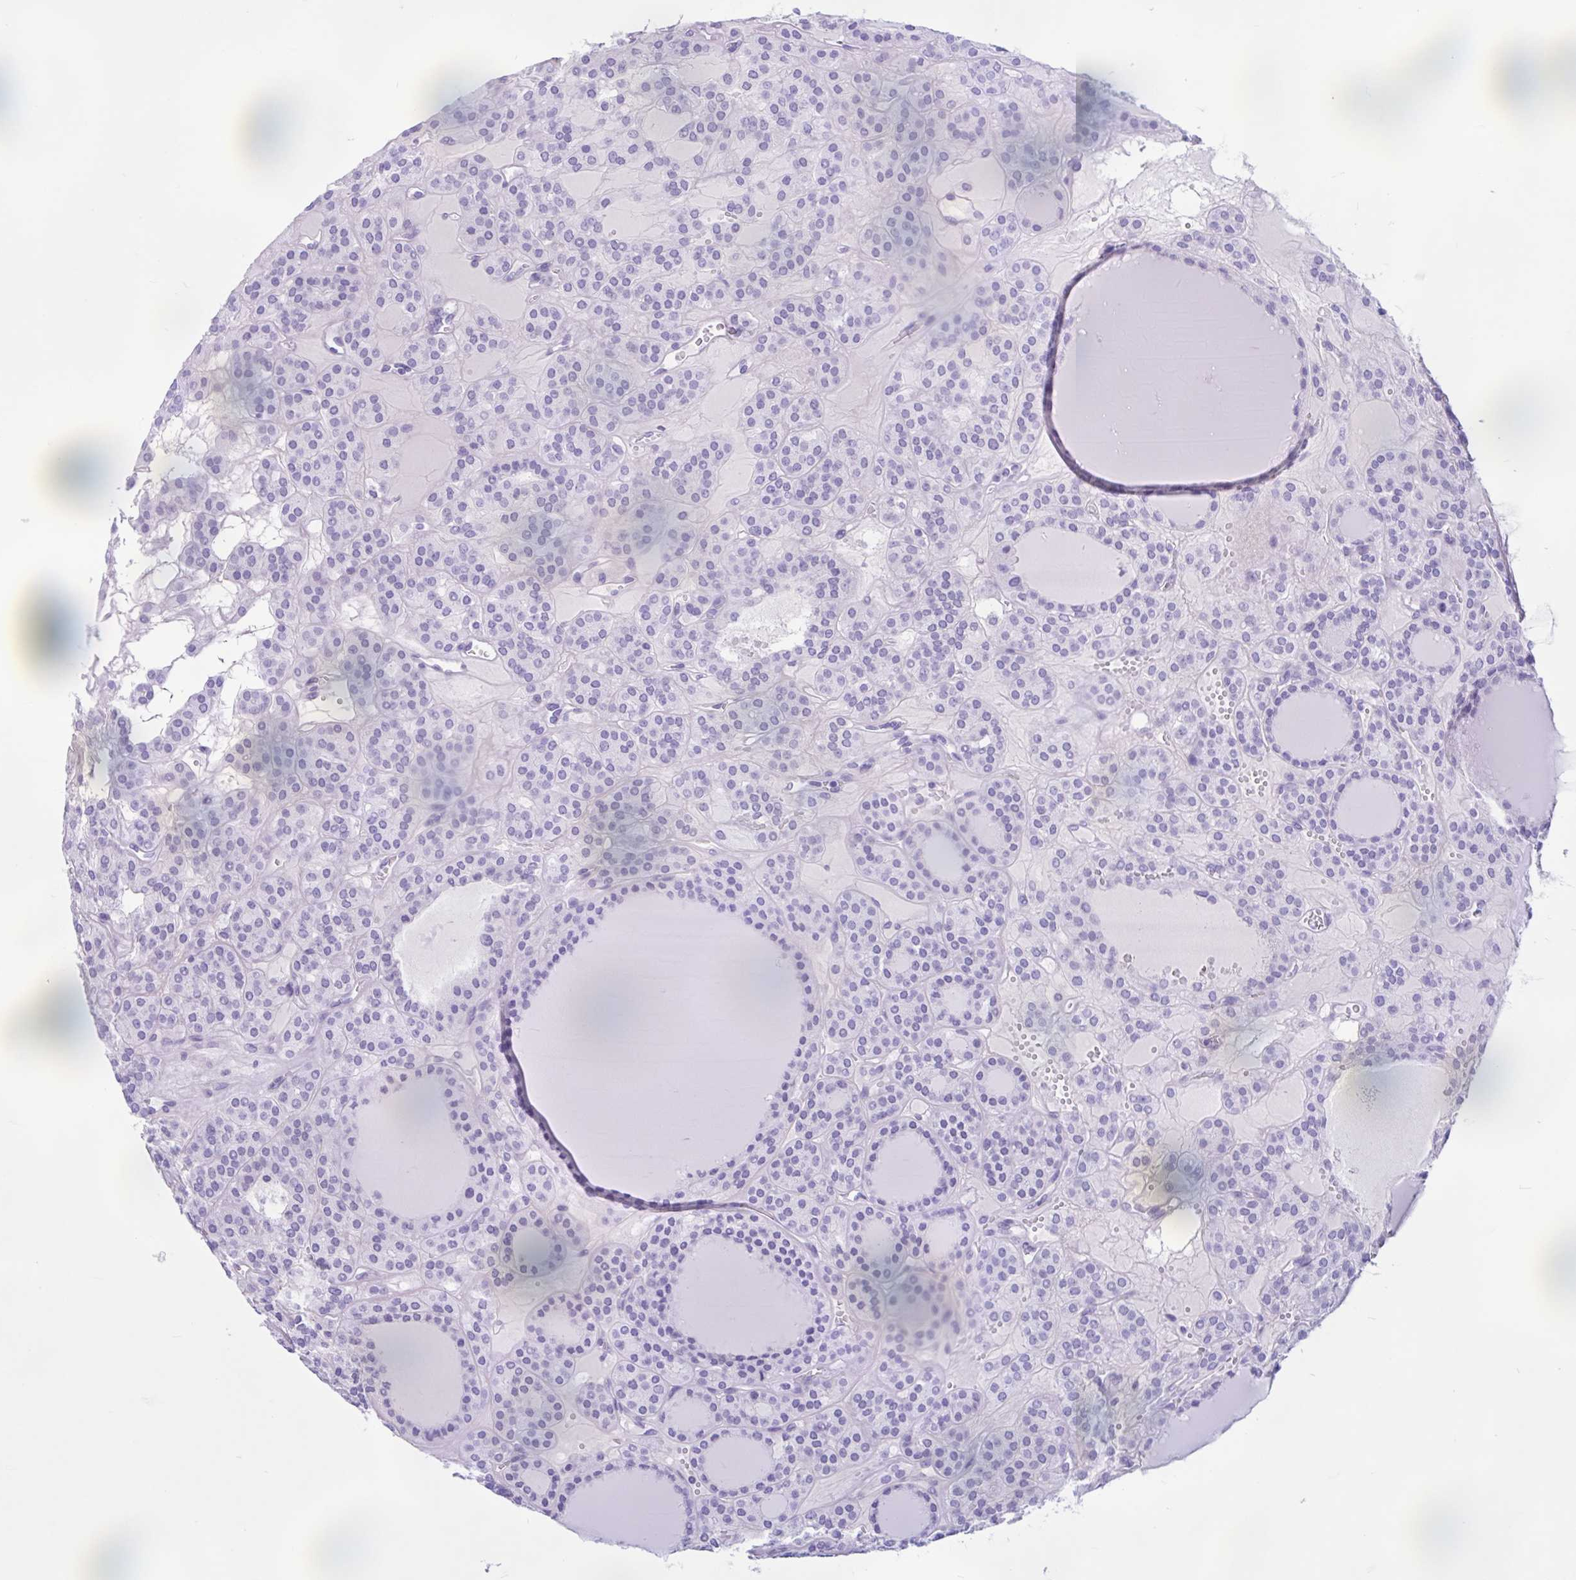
{"staining": {"intensity": "negative", "quantity": "none", "location": "none"}, "tissue": "thyroid cancer", "cell_type": "Tumor cells", "image_type": "cancer", "snomed": [{"axis": "morphology", "description": "Follicular adenoma carcinoma, NOS"}, {"axis": "topography", "description": "Thyroid gland"}], "caption": "DAB (3,3'-diaminobenzidine) immunohistochemical staining of thyroid follicular adenoma carcinoma shows no significant expression in tumor cells.", "gene": "ZNF319", "patient": {"sex": "female", "age": 63}}